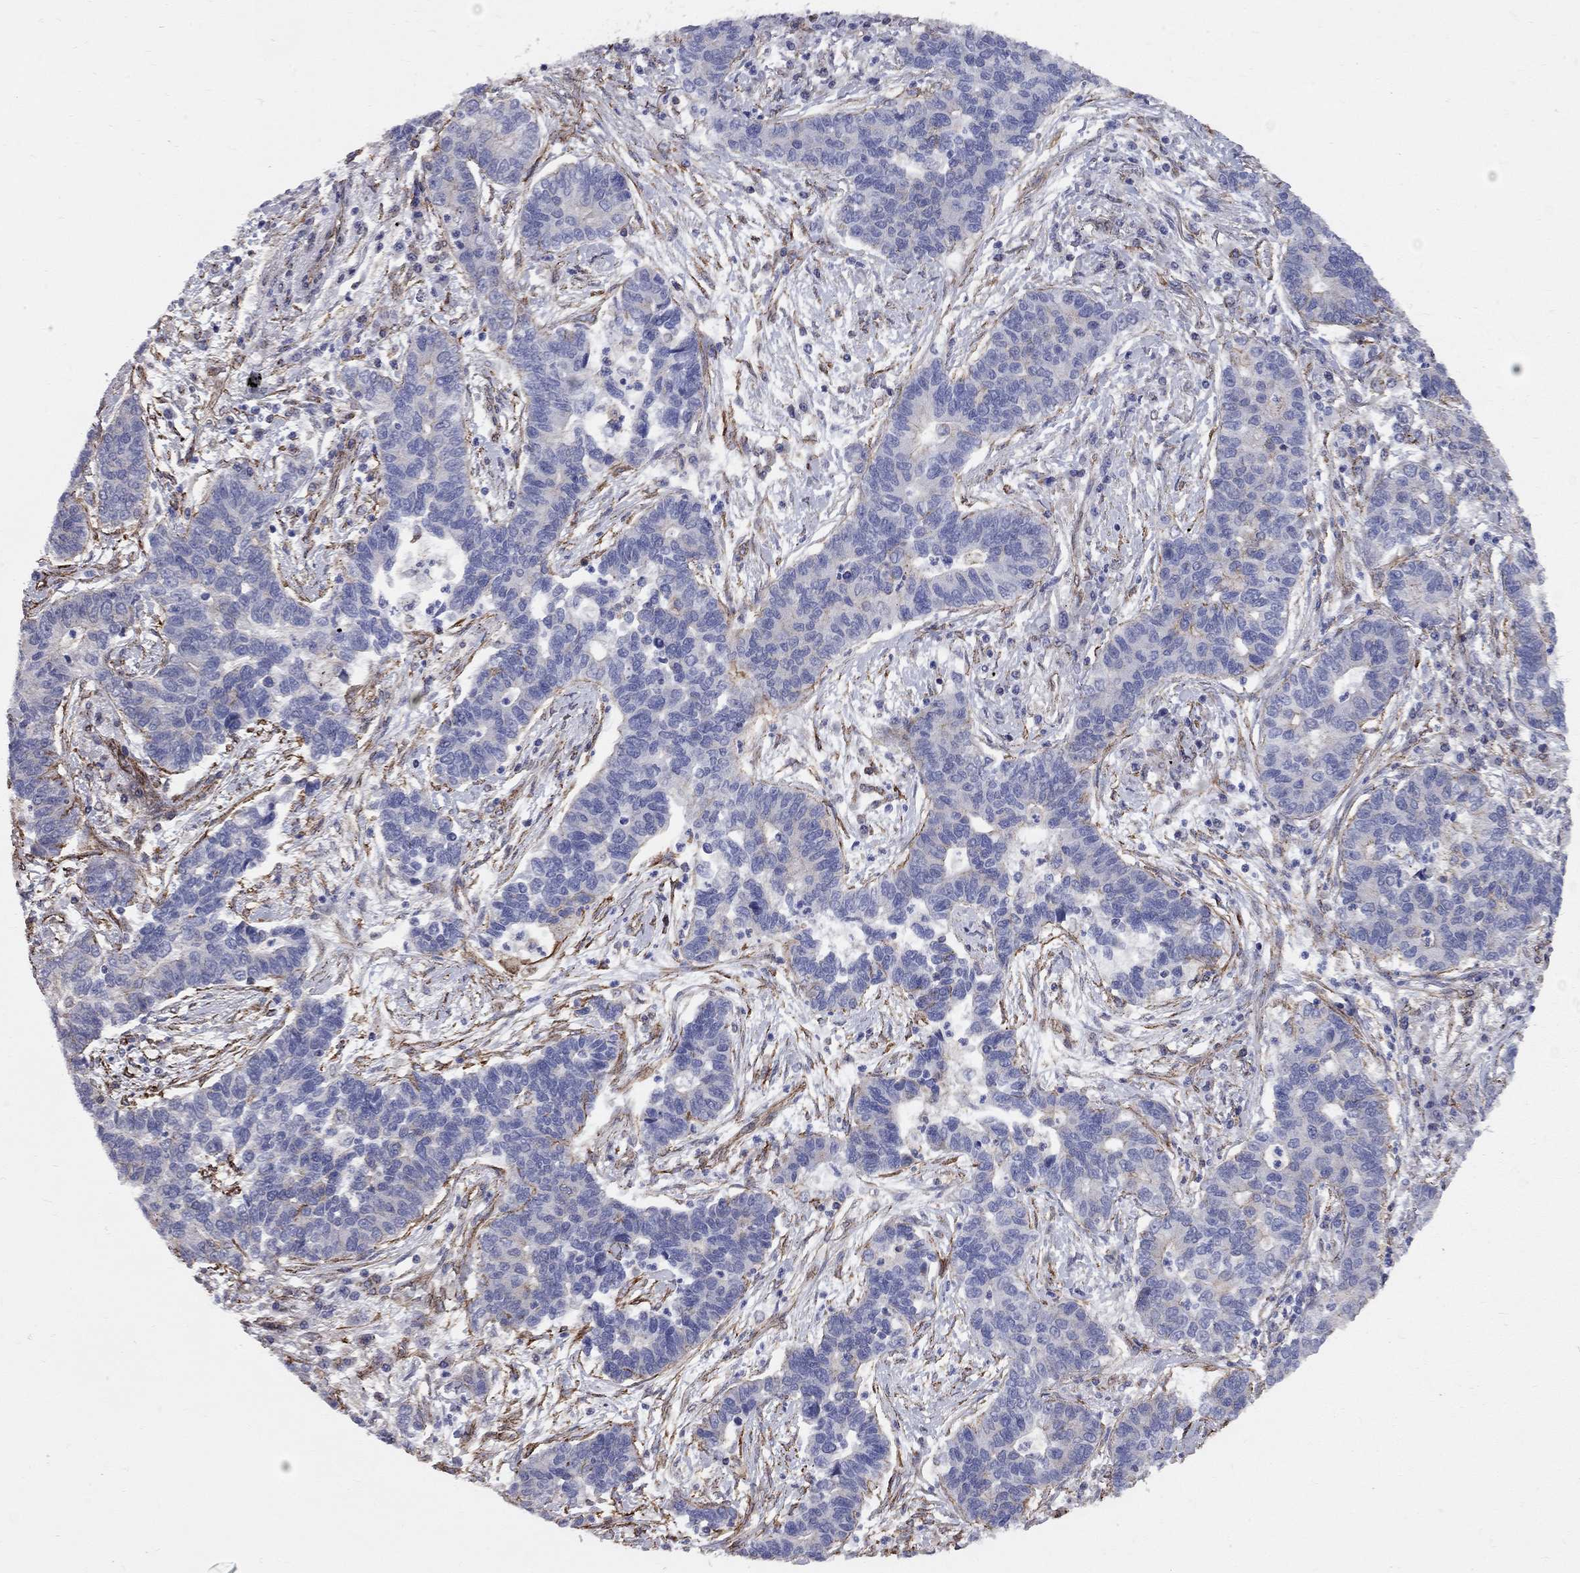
{"staining": {"intensity": "negative", "quantity": "none", "location": "none"}, "tissue": "lung cancer", "cell_type": "Tumor cells", "image_type": "cancer", "snomed": [{"axis": "morphology", "description": "Adenocarcinoma, NOS"}, {"axis": "topography", "description": "Lung"}], "caption": "This micrograph is of adenocarcinoma (lung) stained with immunohistochemistry (IHC) to label a protein in brown with the nuclei are counter-stained blue. There is no staining in tumor cells. The staining is performed using DAB brown chromogen with nuclei counter-stained in using hematoxylin.", "gene": "BICDL2", "patient": {"sex": "female", "age": 57}}